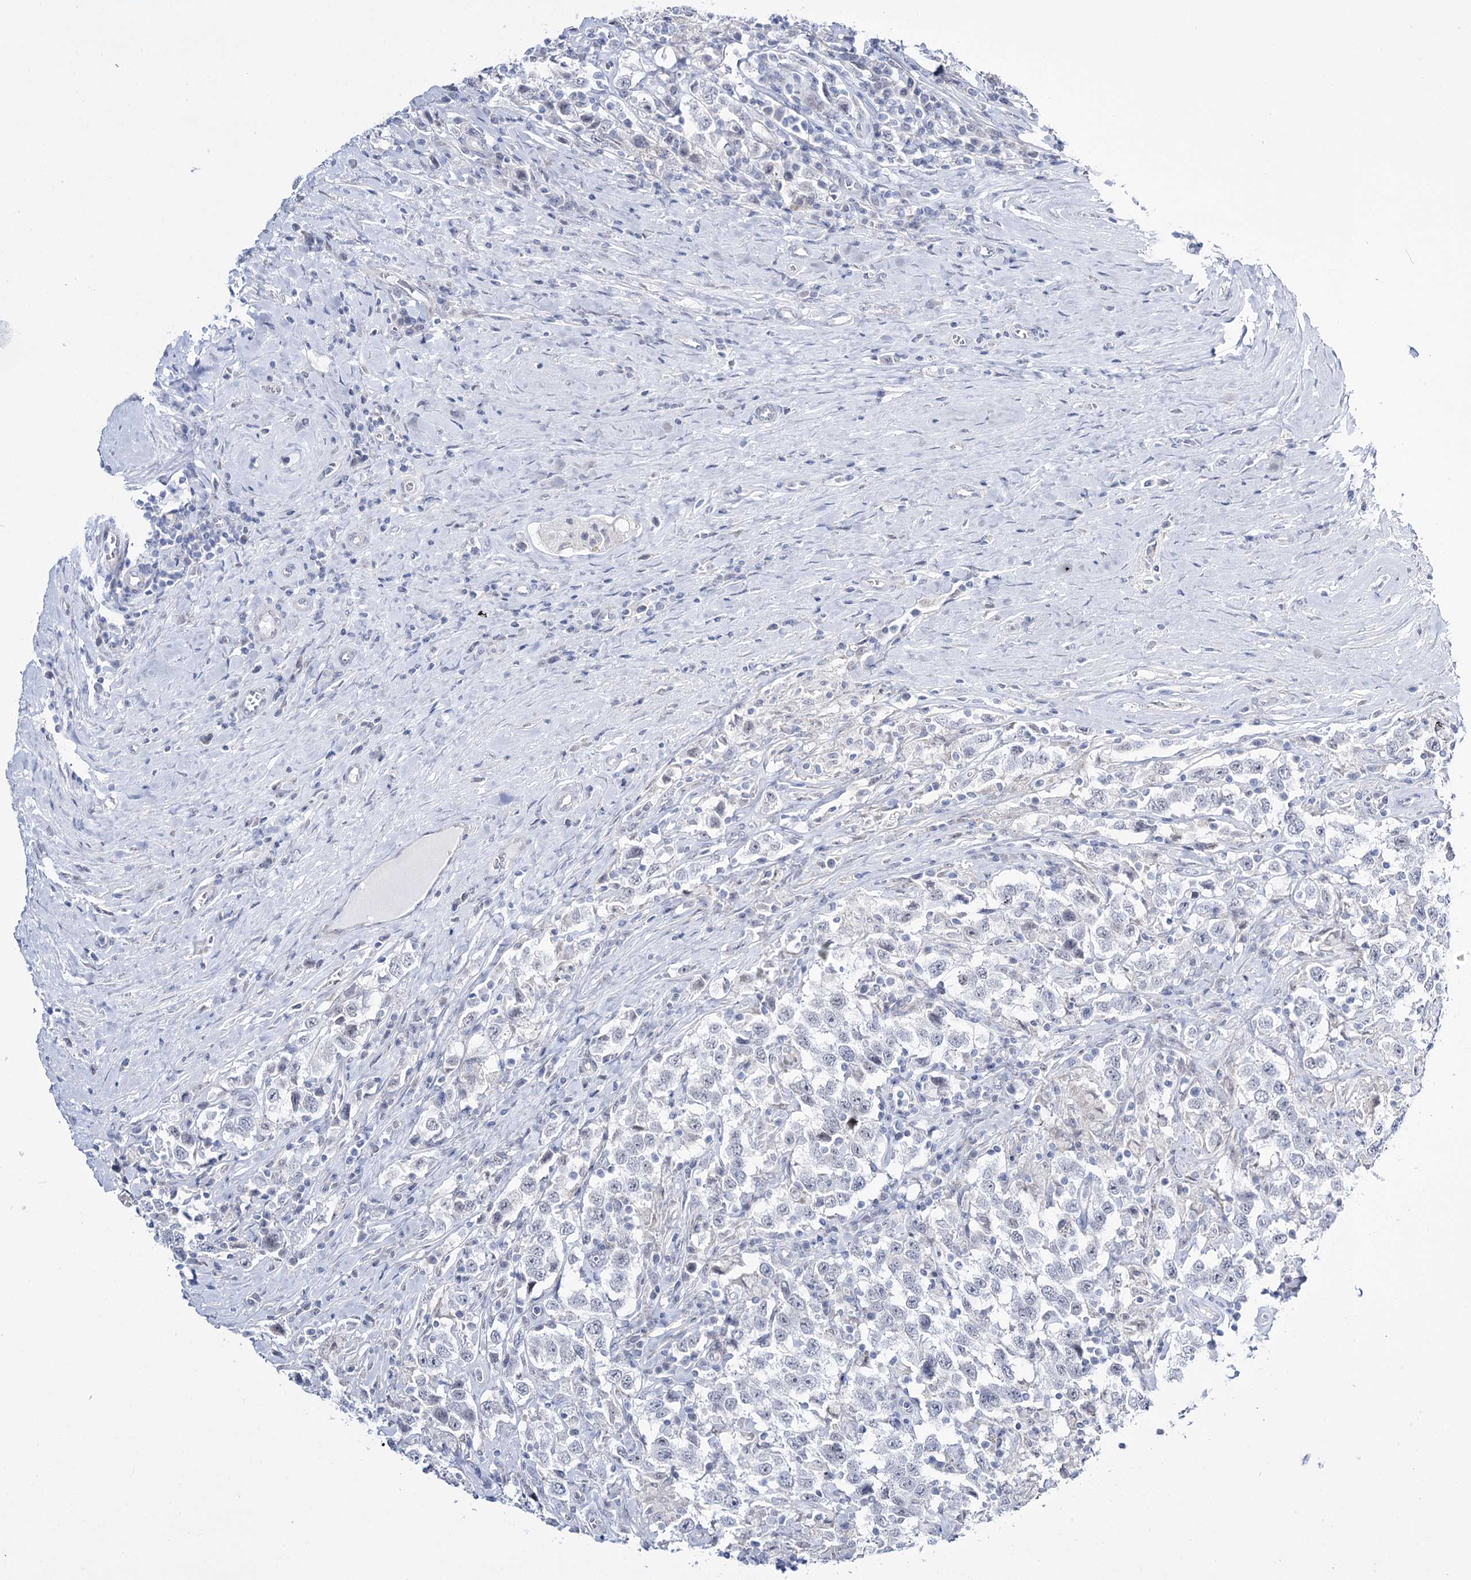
{"staining": {"intensity": "negative", "quantity": "none", "location": "none"}, "tissue": "testis cancer", "cell_type": "Tumor cells", "image_type": "cancer", "snomed": [{"axis": "morphology", "description": "Seminoma, NOS"}, {"axis": "topography", "description": "Testis"}], "caption": "Testis seminoma was stained to show a protein in brown. There is no significant positivity in tumor cells.", "gene": "RBM15B", "patient": {"sex": "male", "age": 41}}